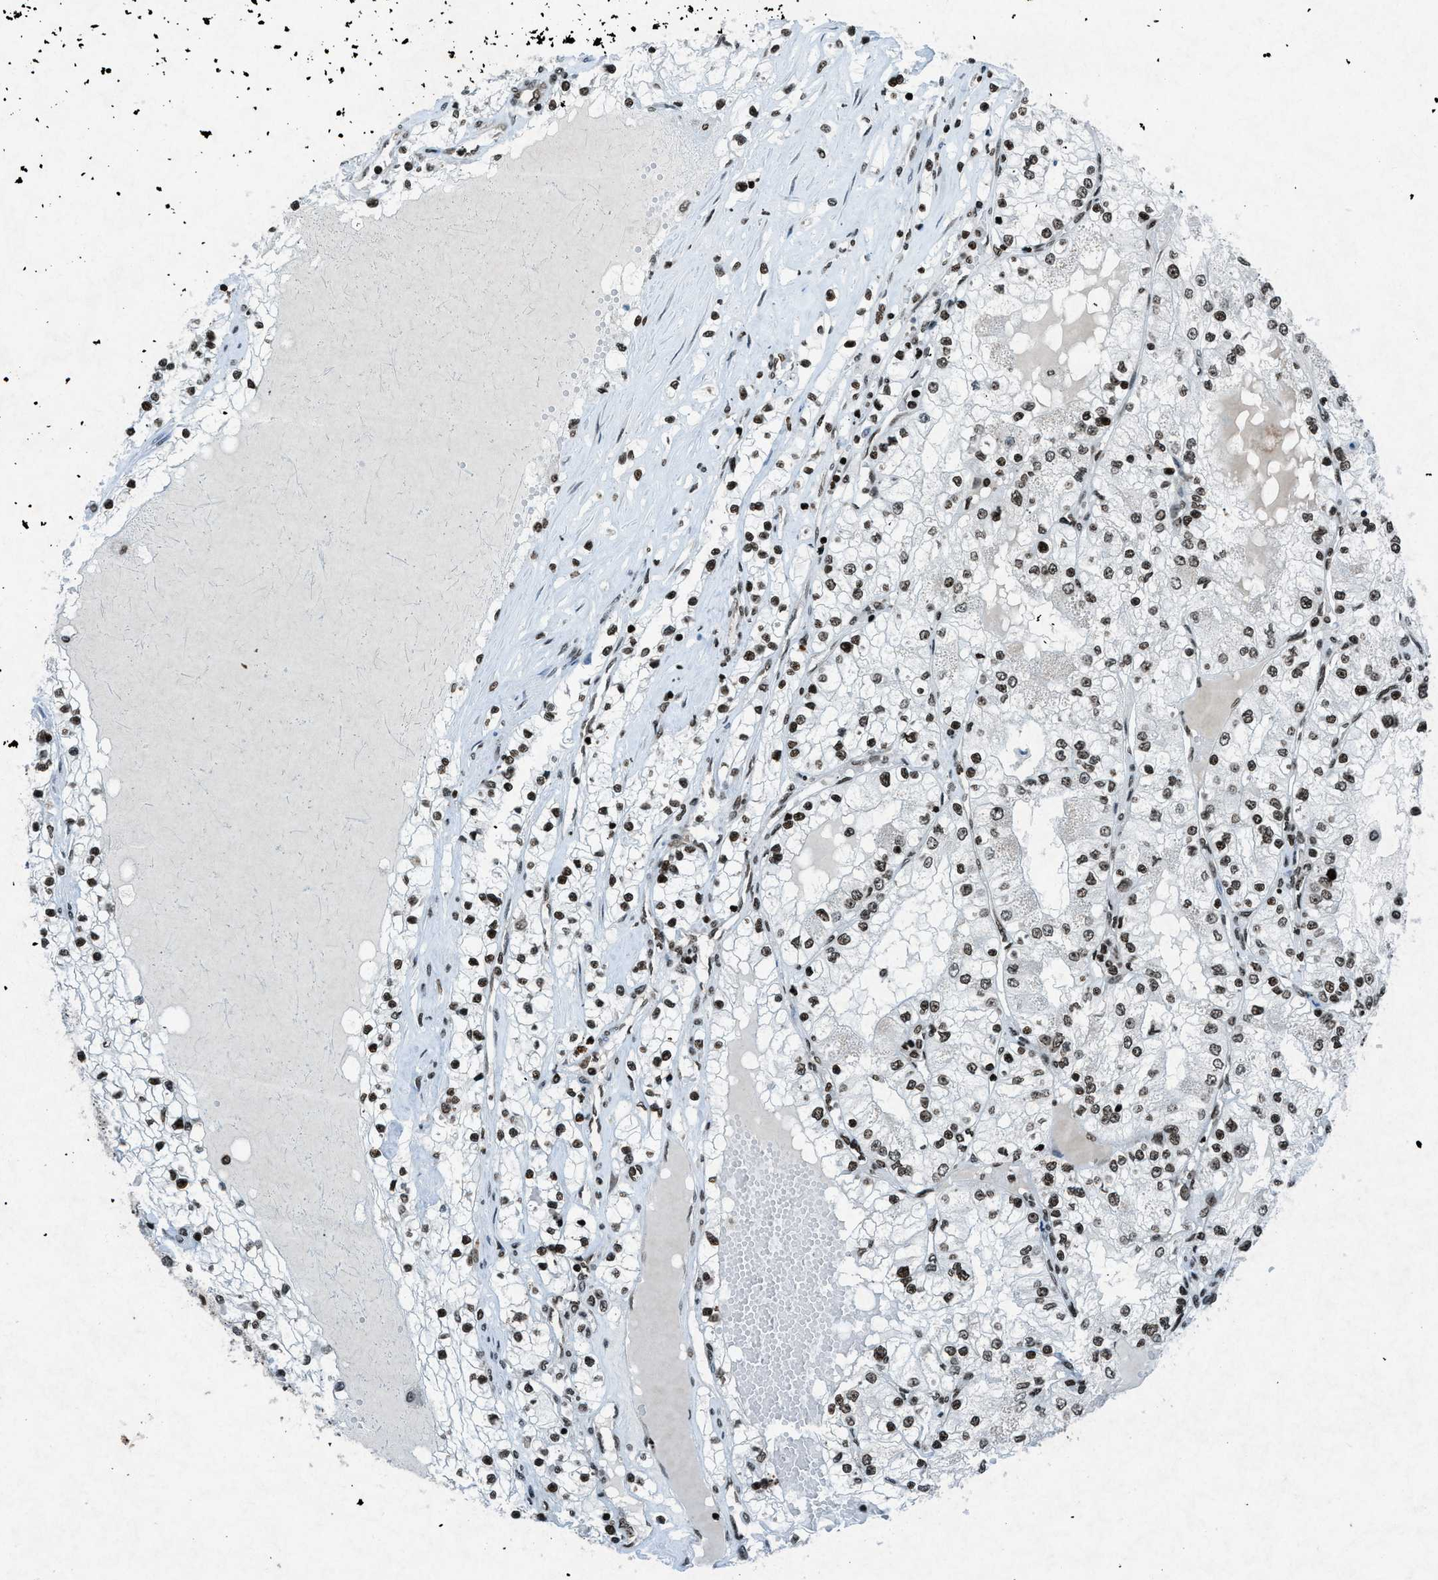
{"staining": {"intensity": "moderate", "quantity": ">75%", "location": "nuclear"}, "tissue": "renal cancer", "cell_type": "Tumor cells", "image_type": "cancer", "snomed": [{"axis": "morphology", "description": "Adenocarcinoma, NOS"}, {"axis": "topography", "description": "Kidney"}], "caption": "A histopathology image showing moderate nuclear positivity in about >75% of tumor cells in renal adenocarcinoma, as visualized by brown immunohistochemical staining.", "gene": "NXF1", "patient": {"sex": "male", "age": 68}}